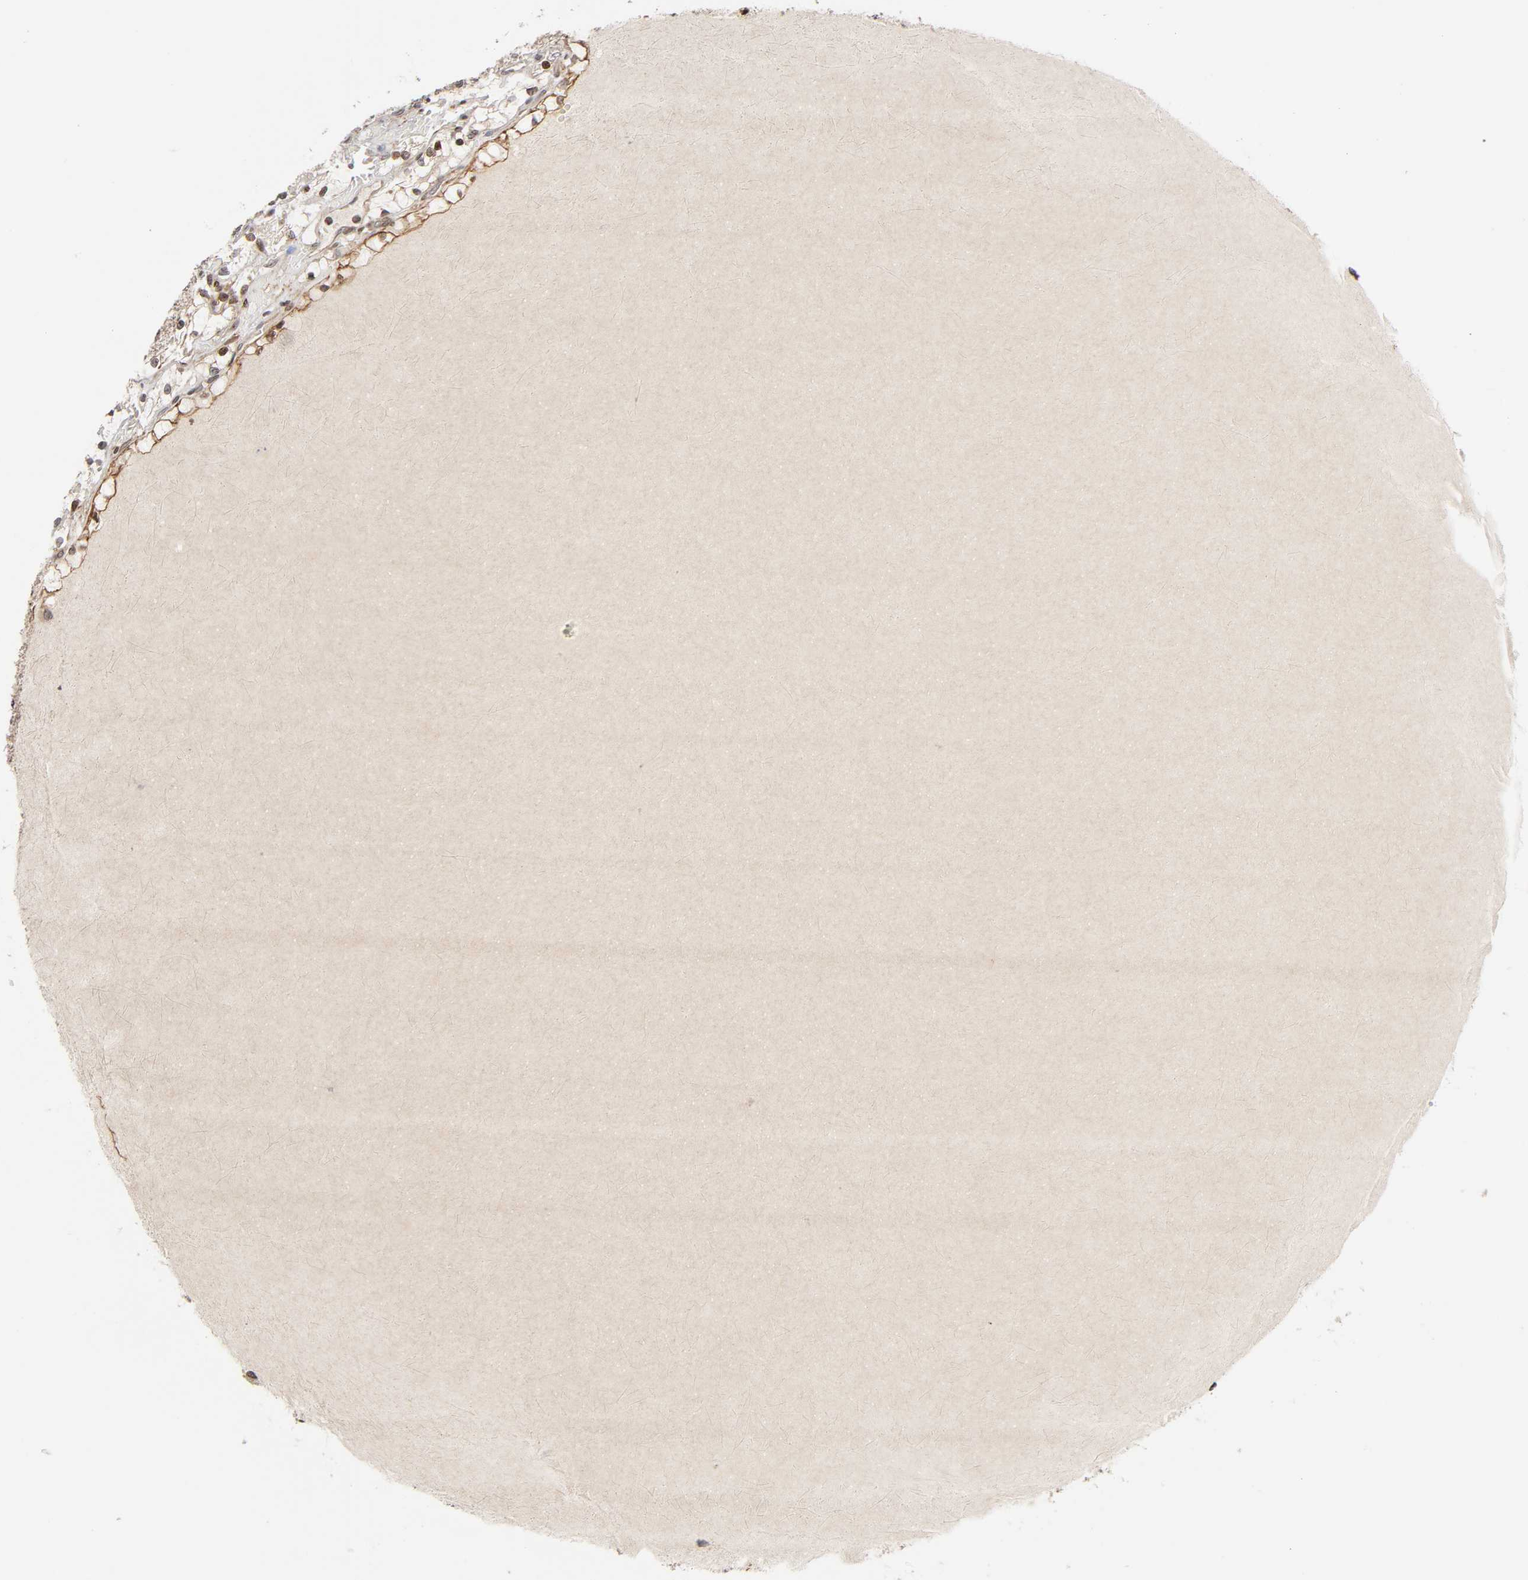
{"staining": {"intensity": "negative", "quantity": "none", "location": "none"}, "tissue": "renal cancer", "cell_type": "Tumor cells", "image_type": "cancer", "snomed": [{"axis": "morphology", "description": "Adenocarcinoma, NOS"}, {"axis": "topography", "description": "Kidney"}], "caption": "Tumor cells show no significant expression in renal cancer. (Immunohistochemistry (ihc), brightfield microscopy, high magnification).", "gene": "ITGAV", "patient": {"sex": "female", "age": 60}}